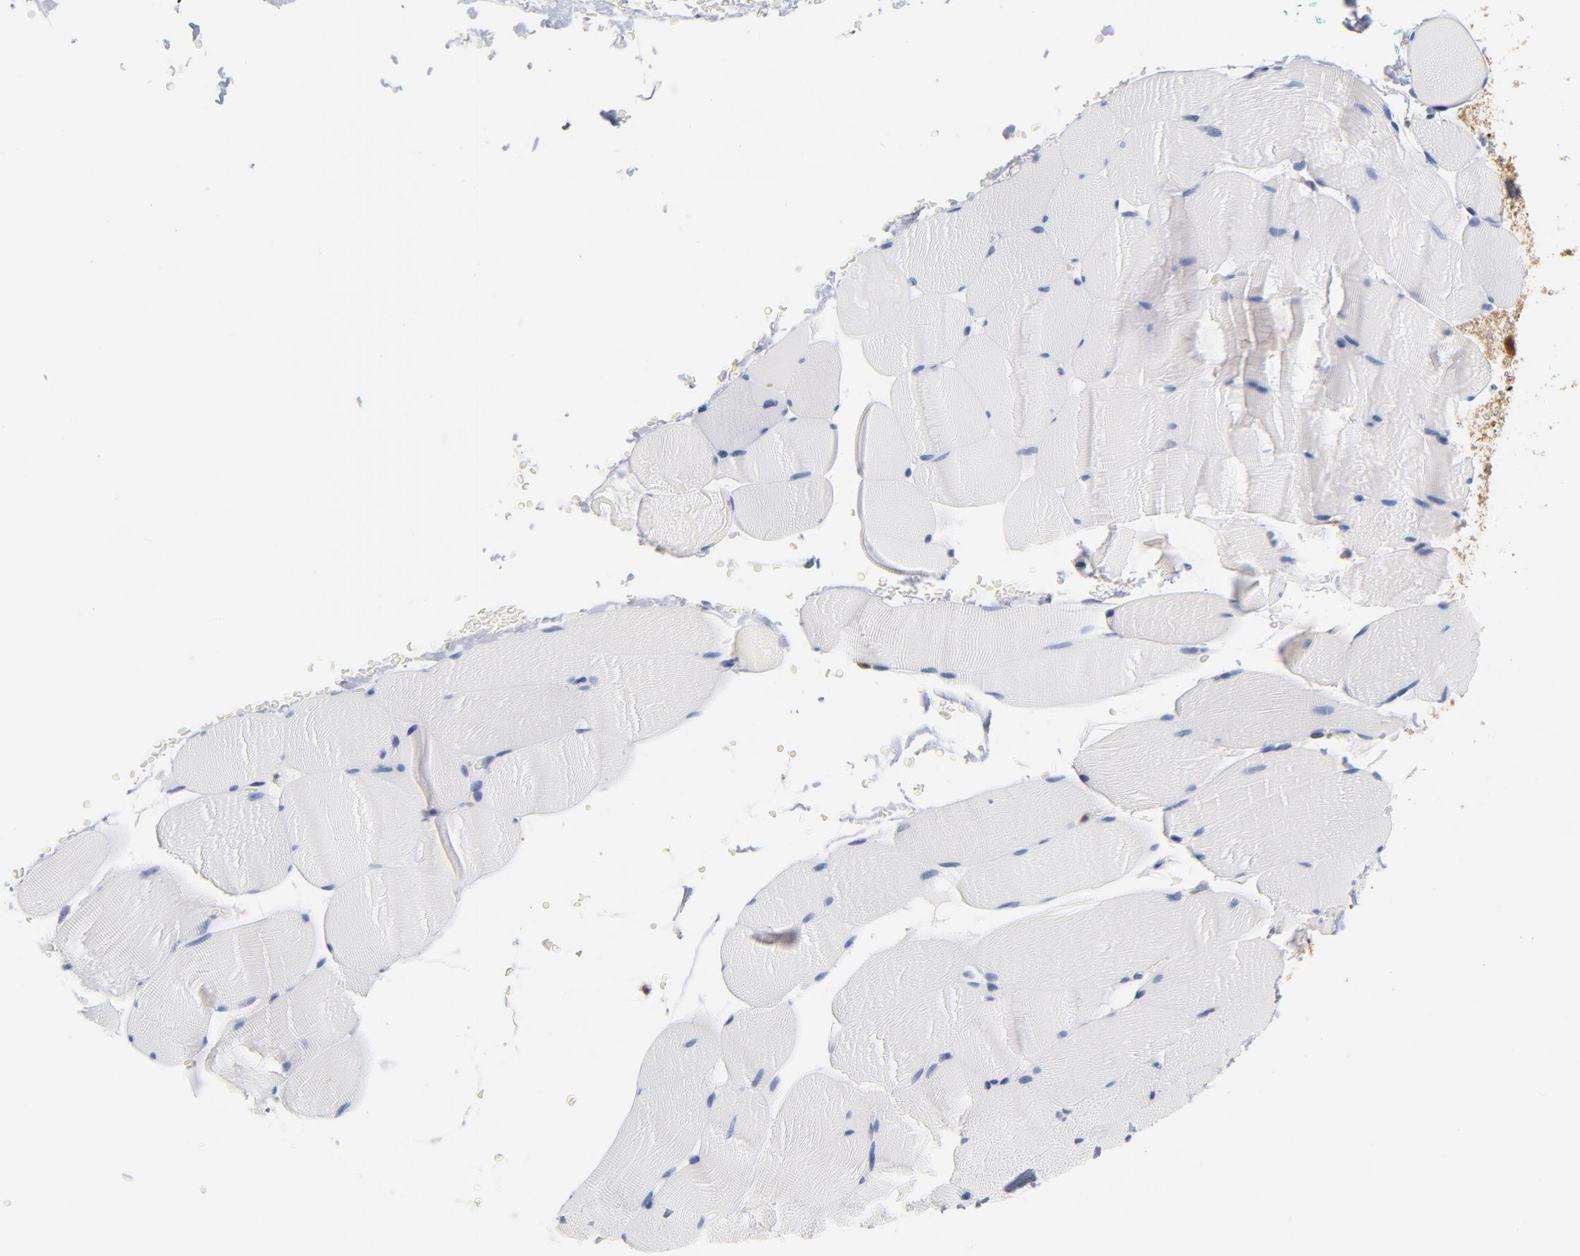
{"staining": {"intensity": "negative", "quantity": "none", "location": "none"}, "tissue": "skeletal muscle", "cell_type": "Myocytes", "image_type": "normal", "snomed": [{"axis": "morphology", "description": "Normal tissue, NOS"}, {"axis": "topography", "description": "Skeletal muscle"}], "caption": "Immunohistochemistry of benign human skeletal muscle reveals no expression in myocytes.", "gene": "MIF", "patient": {"sex": "male", "age": 62}}